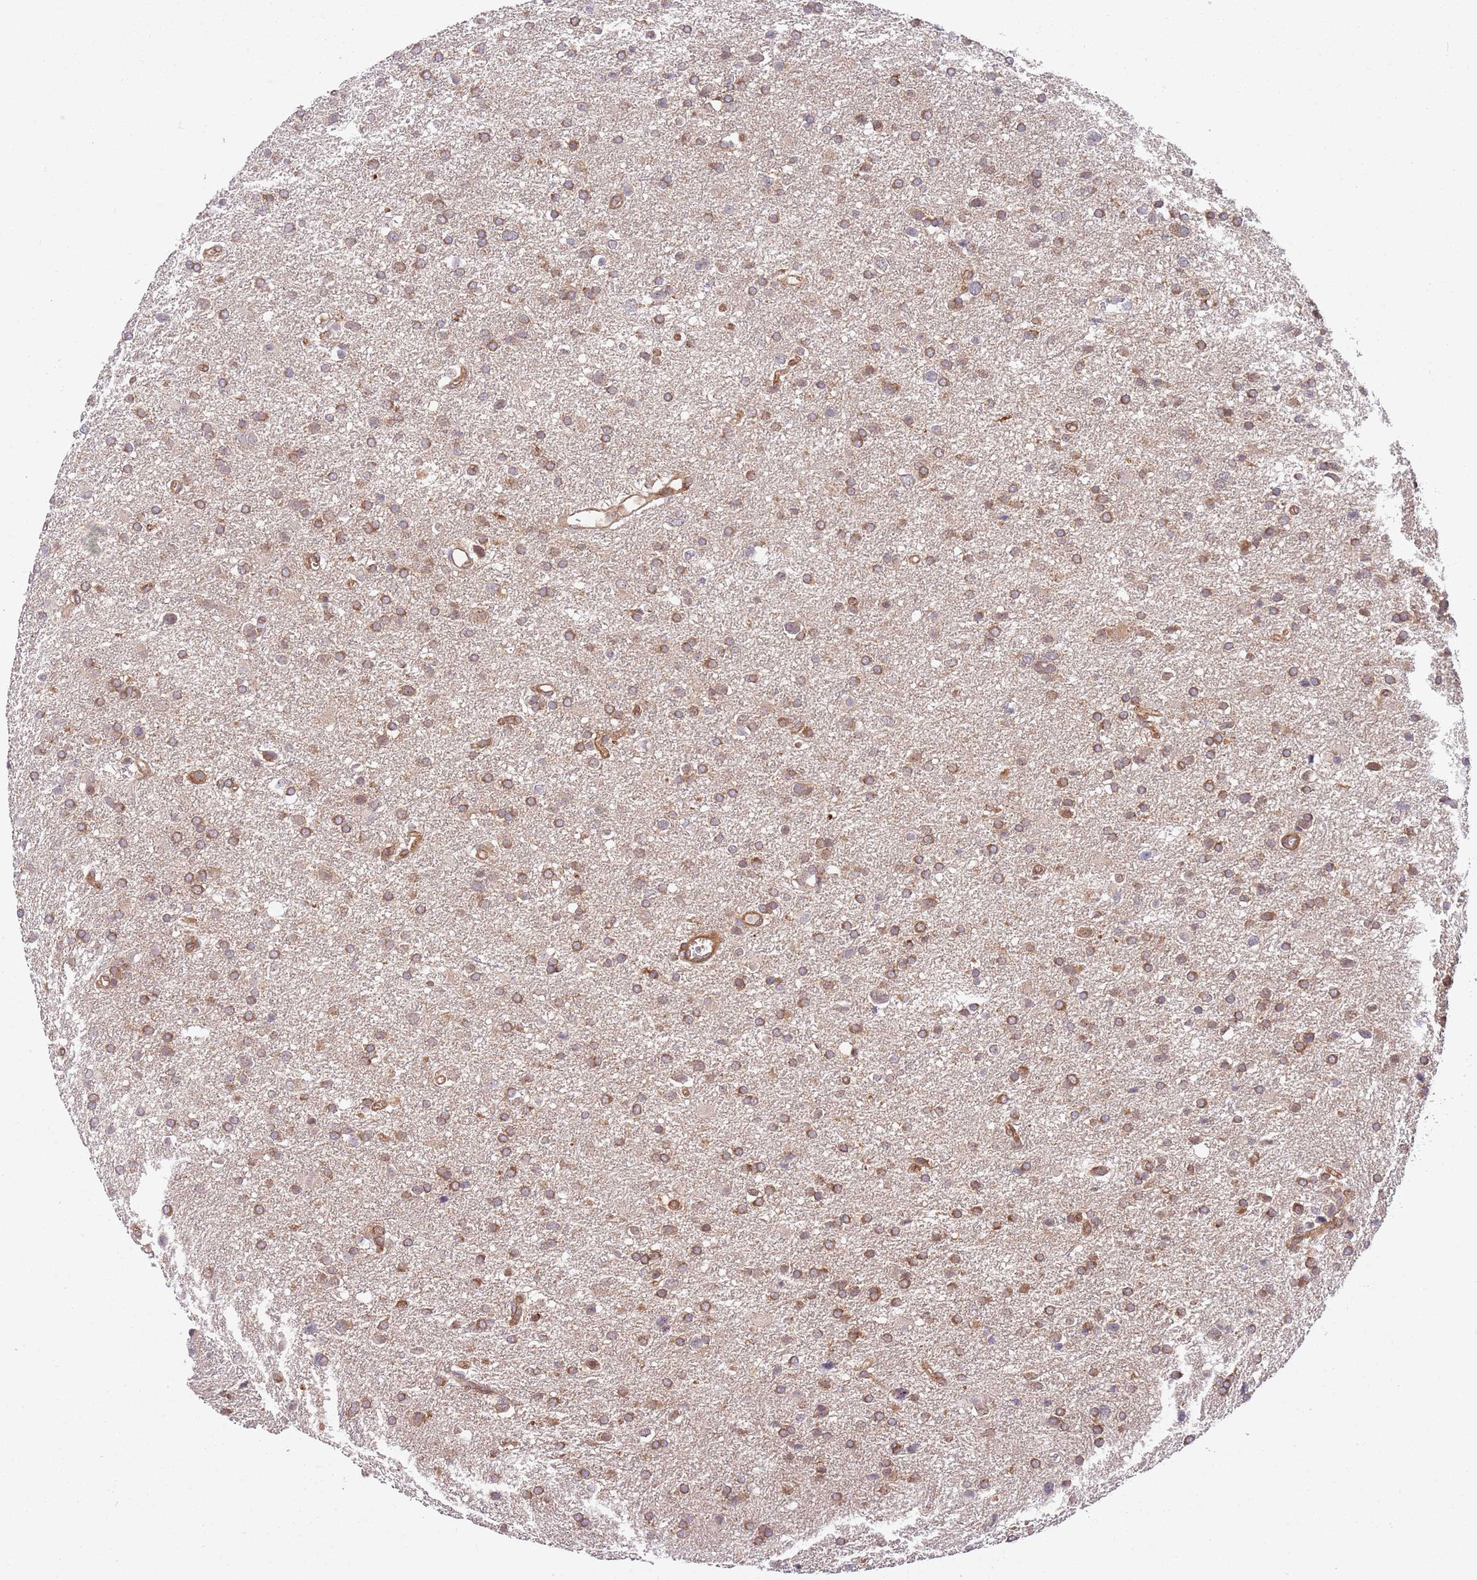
{"staining": {"intensity": "moderate", "quantity": ">75%", "location": "cytoplasmic/membranous"}, "tissue": "glioma", "cell_type": "Tumor cells", "image_type": "cancer", "snomed": [{"axis": "morphology", "description": "Glioma, malignant, Low grade"}, {"axis": "topography", "description": "Brain"}], "caption": "An immunohistochemistry micrograph of neoplastic tissue is shown. Protein staining in brown labels moderate cytoplasmic/membranous positivity in glioma within tumor cells.", "gene": "GGA1", "patient": {"sex": "female", "age": 32}}